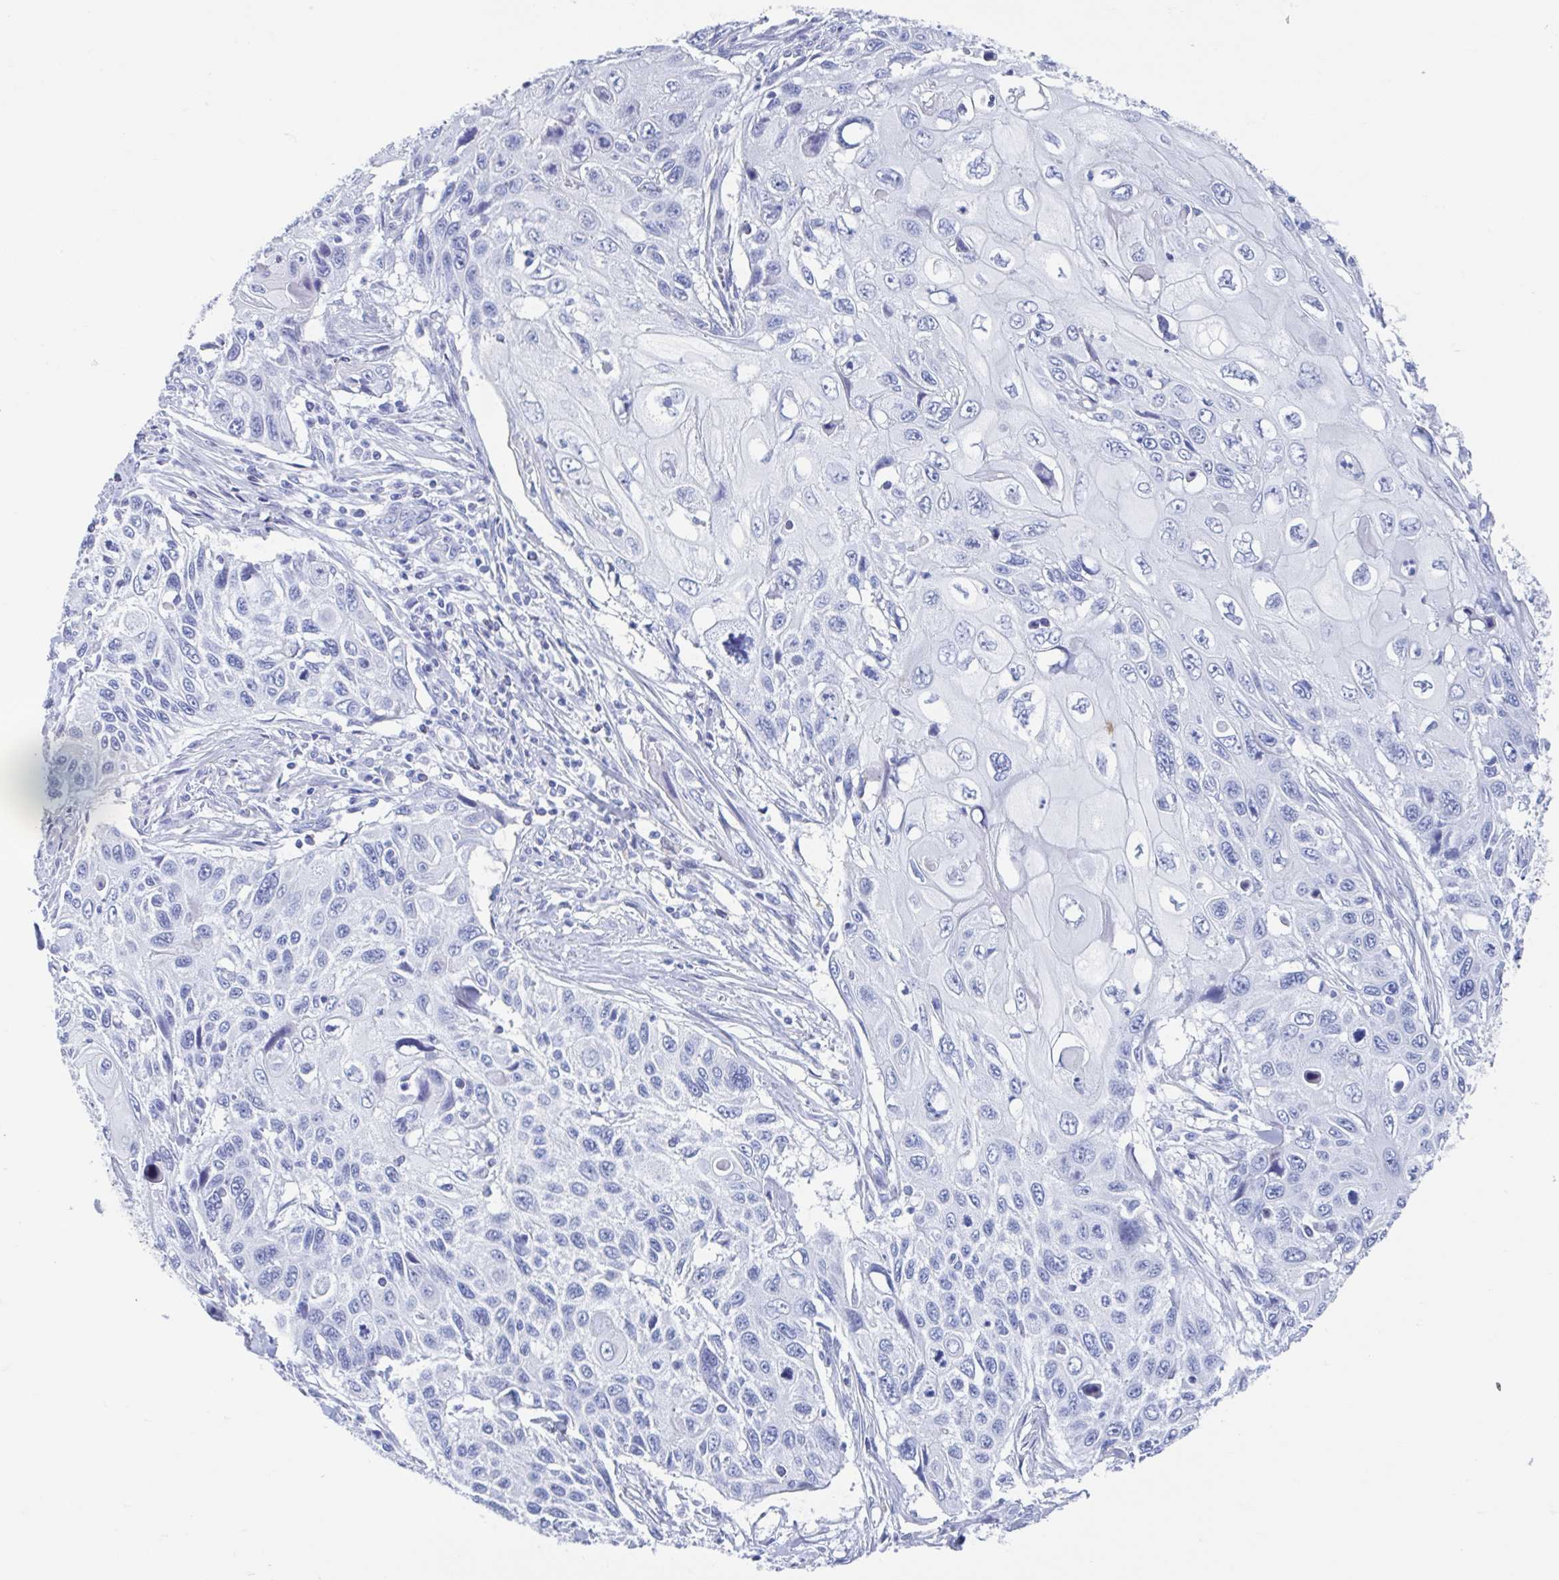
{"staining": {"intensity": "negative", "quantity": "none", "location": "none"}, "tissue": "cervical cancer", "cell_type": "Tumor cells", "image_type": "cancer", "snomed": [{"axis": "morphology", "description": "Squamous cell carcinoma, NOS"}, {"axis": "topography", "description": "Cervix"}], "caption": "Cervical squamous cell carcinoma was stained to show a protein in brown. There is no significant staining in tumor cells.", "gene": "C10orf53", "patient": {"sex": "female", "age": 70}}